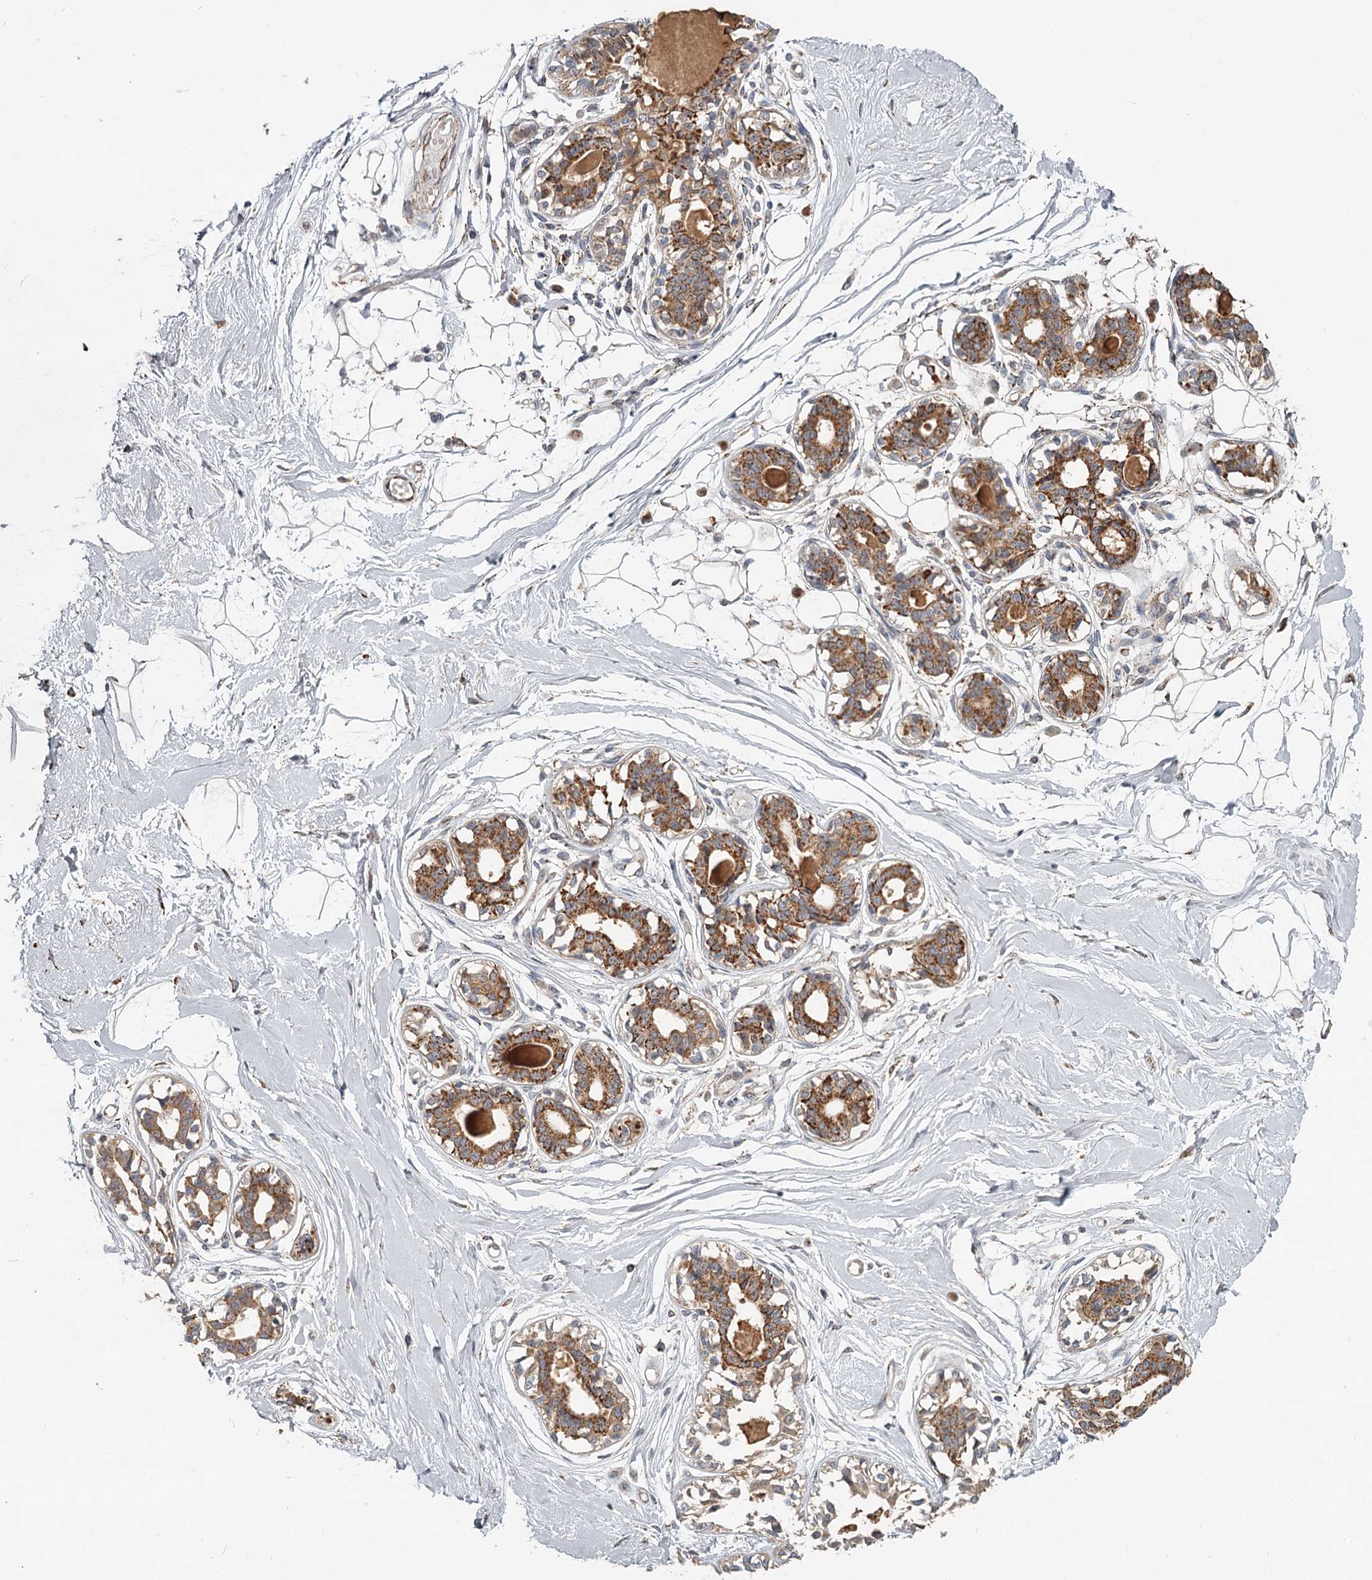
{"staining": {"intensity": "negative", "quantity": "none", "location": "none"}, "tissue": "breast", "cell_type": "Adipocytes", "image_type": "normal", "snomed": [{"axis": "morphology", "description": "Normal tissue, NOS"}, {"axis": "topography", "description": "Breast"}], "caption": "The immunohistochemistry histopathology image has no significant positivity in adipocytes of breast.", "gene": "CDC123", "patient": {"sex": "female", "age": 45}}